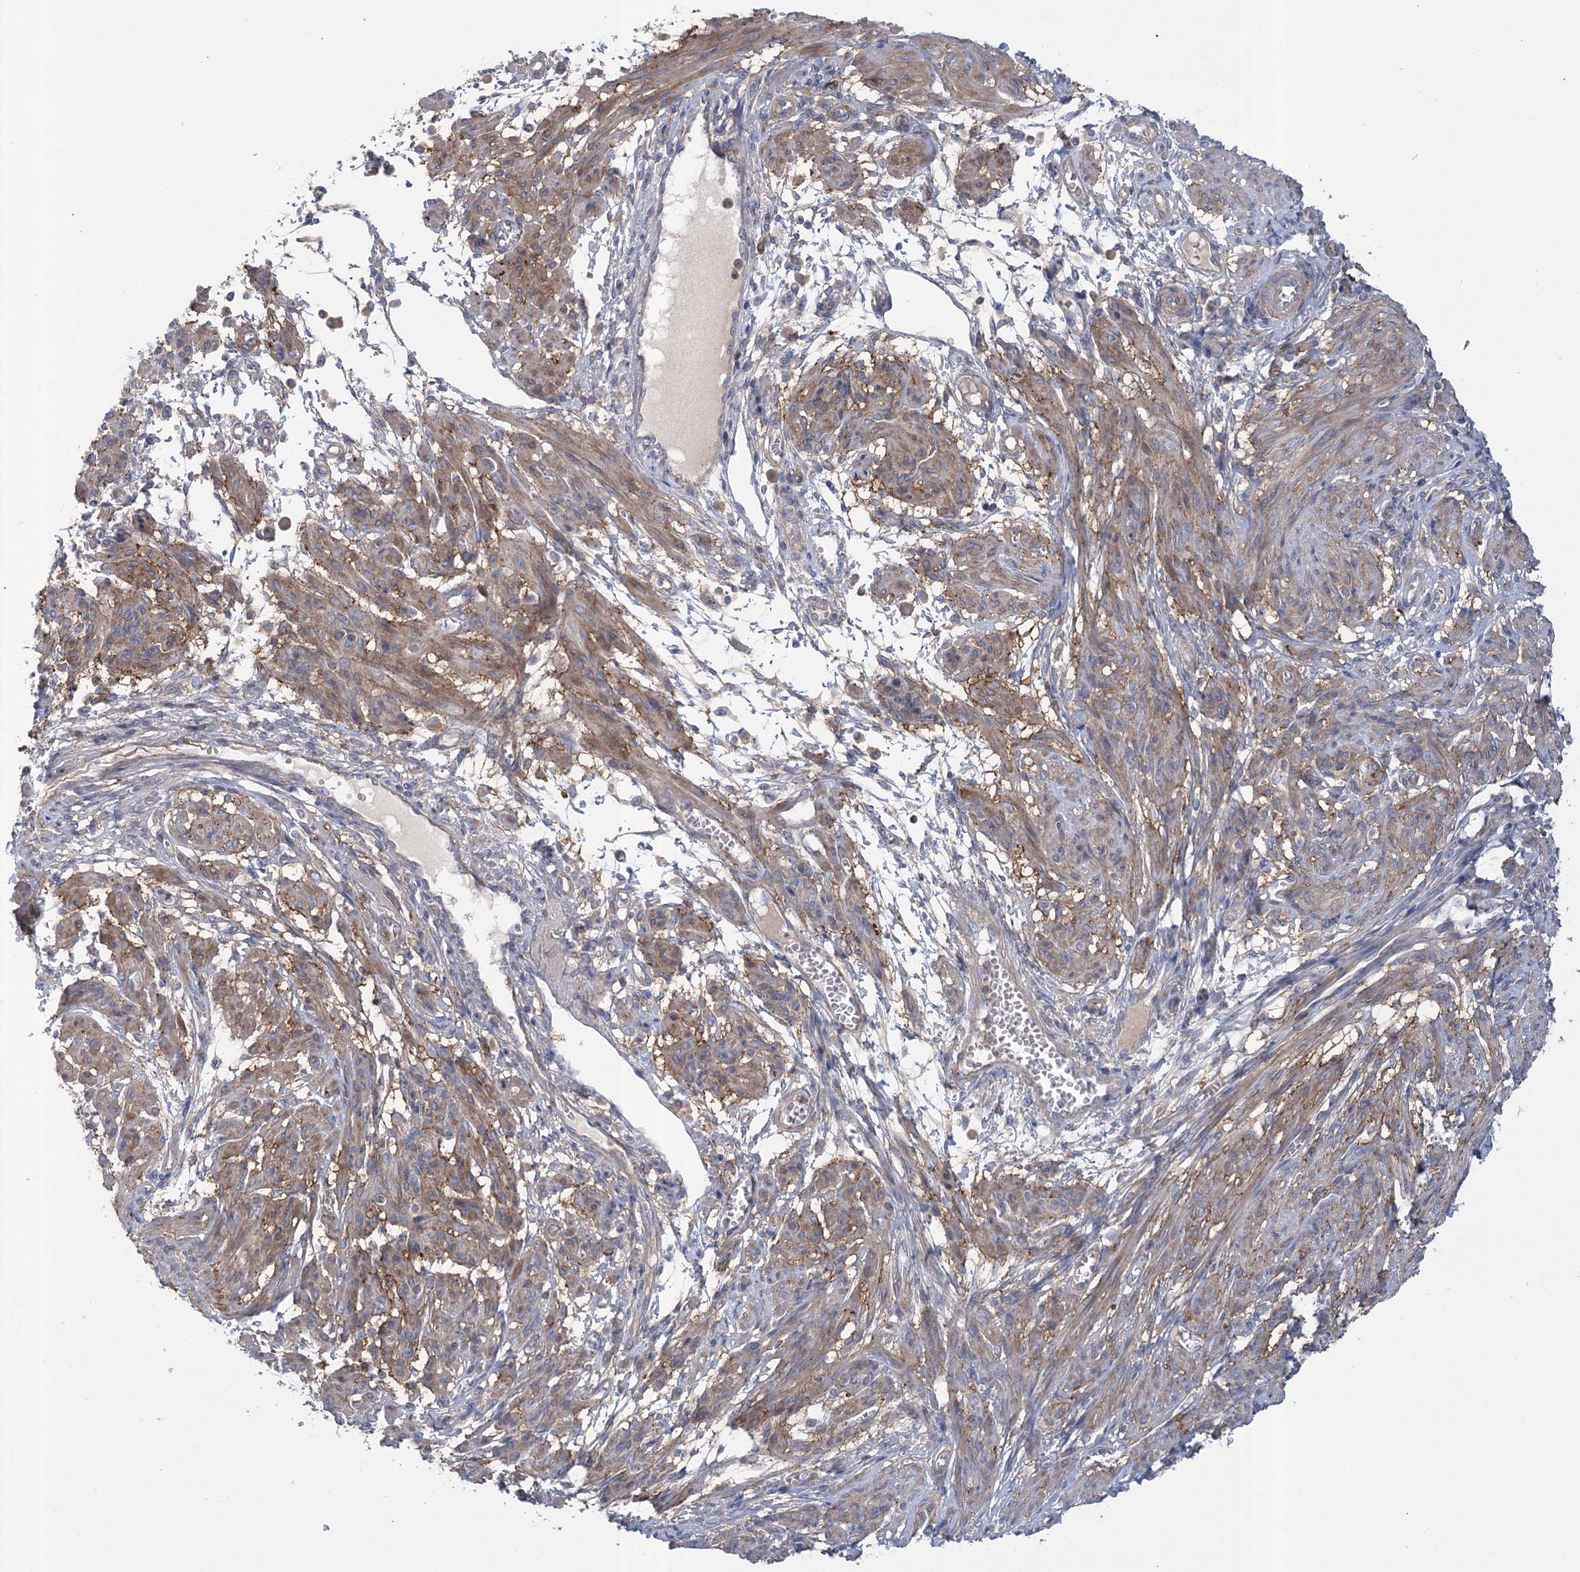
{"staining": {"intensity": "moderate", "quantity": "25%-75%", "location": "cytoplasmic/membranous"}, "tissue": "smooth muscle", "cell_type": "Smooth muscle cells", "image_type": "normal", "snomed": [{"axis": "morphology", "description": "Normal tissue, NOS"}, {"axis": "topography", "description": "Smooth muscle"}], "caption": "Immunohistochemical staining of unremarkable human smooth muscle exhibits 25%-75% levels of moderate cytoplasmic/membranous protein staining in about 25%-75% of smooth muscle cells.", "gene": "ARSJ", "patient": {"sex": "female", "age": 39}}